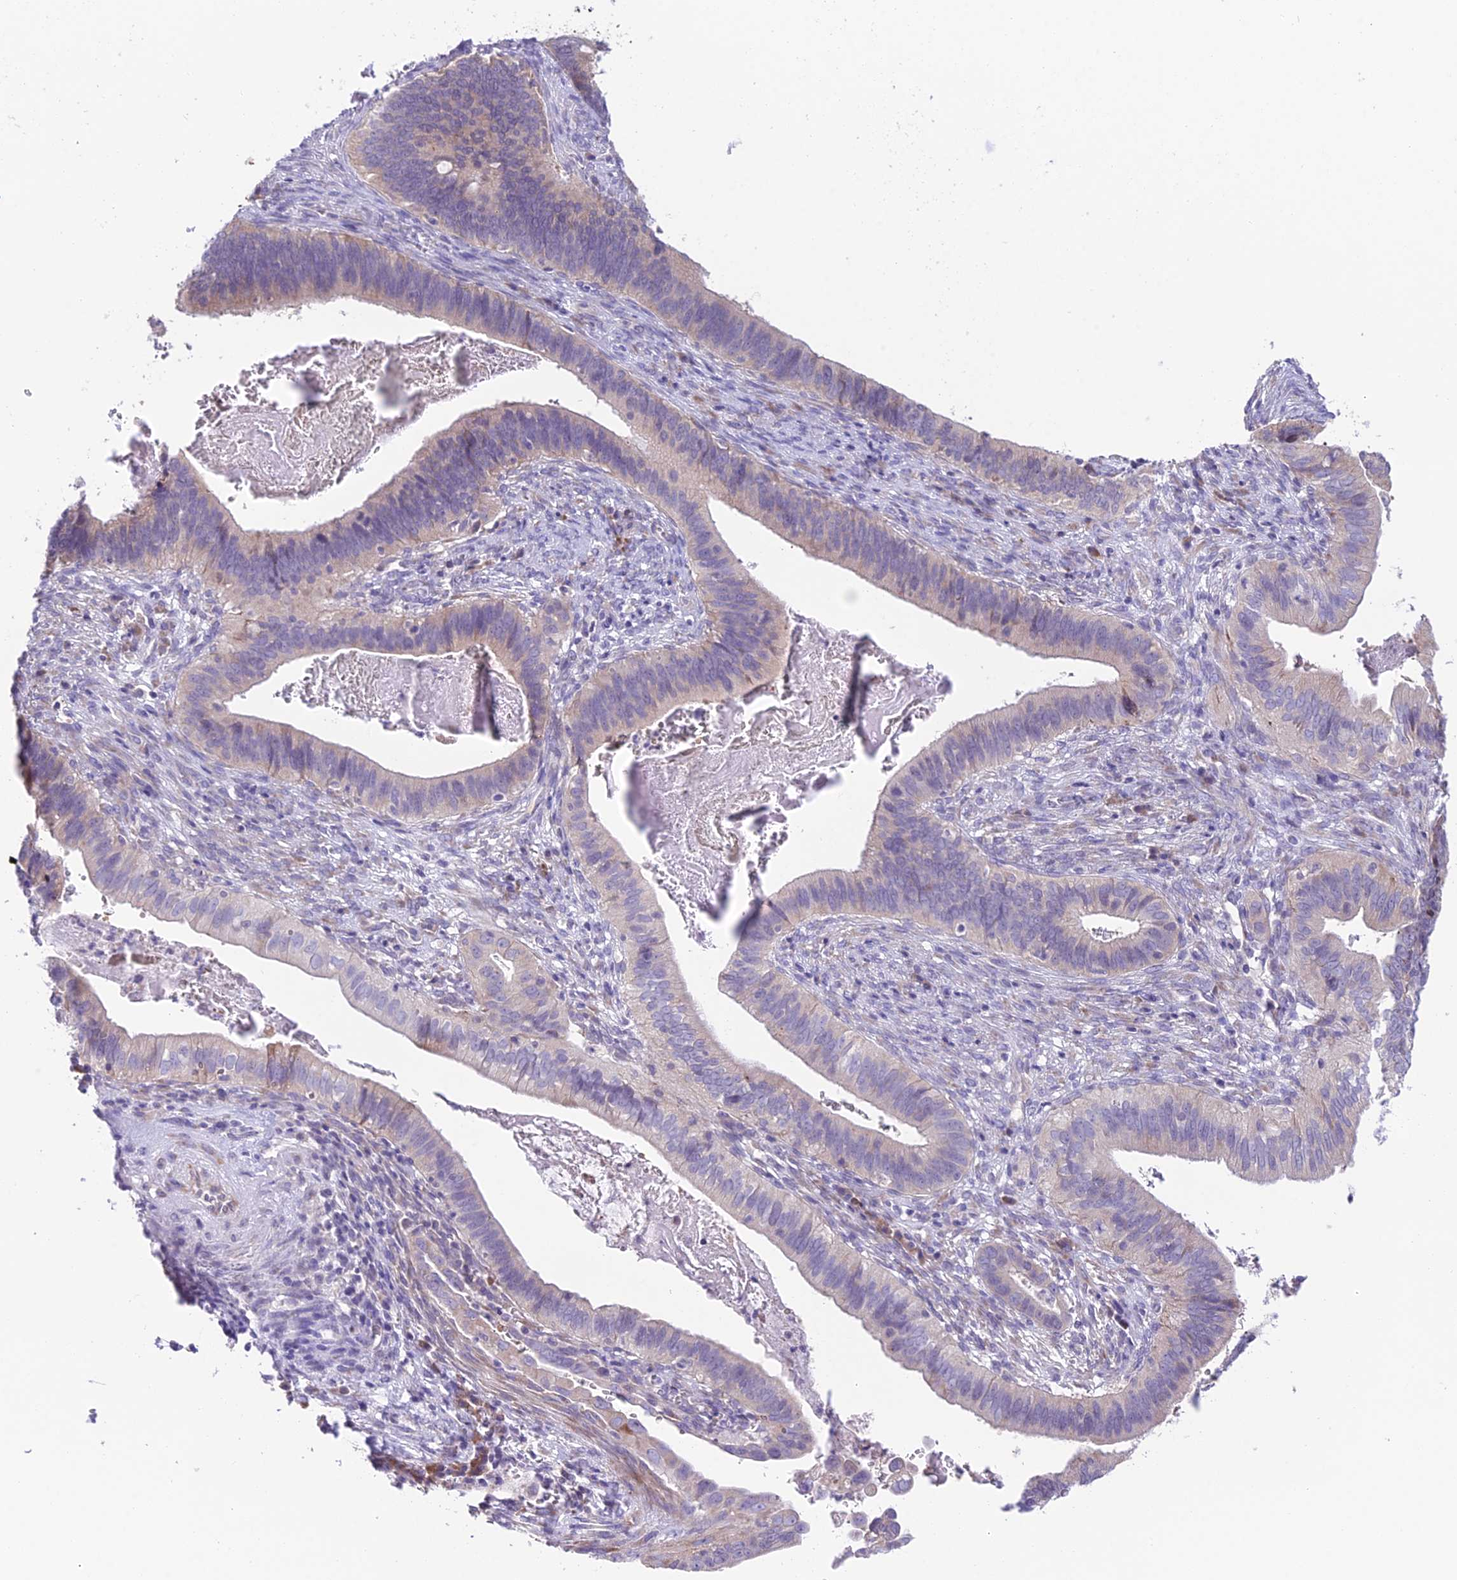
{"staining": {"intensity": "weak", "quantity": "25%-75%", "location": "cytoplasmic/membranous"}, "tissue": "cervical cancer", "cell_type": "Tumor cells", "image_type": "cancer", "snomed": [{"axis": "morphology", "description": "Adenocarcinoma, NOS"}, {"axis": "topography", "description": "Cervix"}], "caption": "Immunohistochemical staining of human cervical adenocarcinoma shows low levels of weak cytoplasmic/membranous protein expression in approximately 25%-75% of tumor cells.", "gene": "RPS26", "patient": {"sex": "female", "age": 42}}